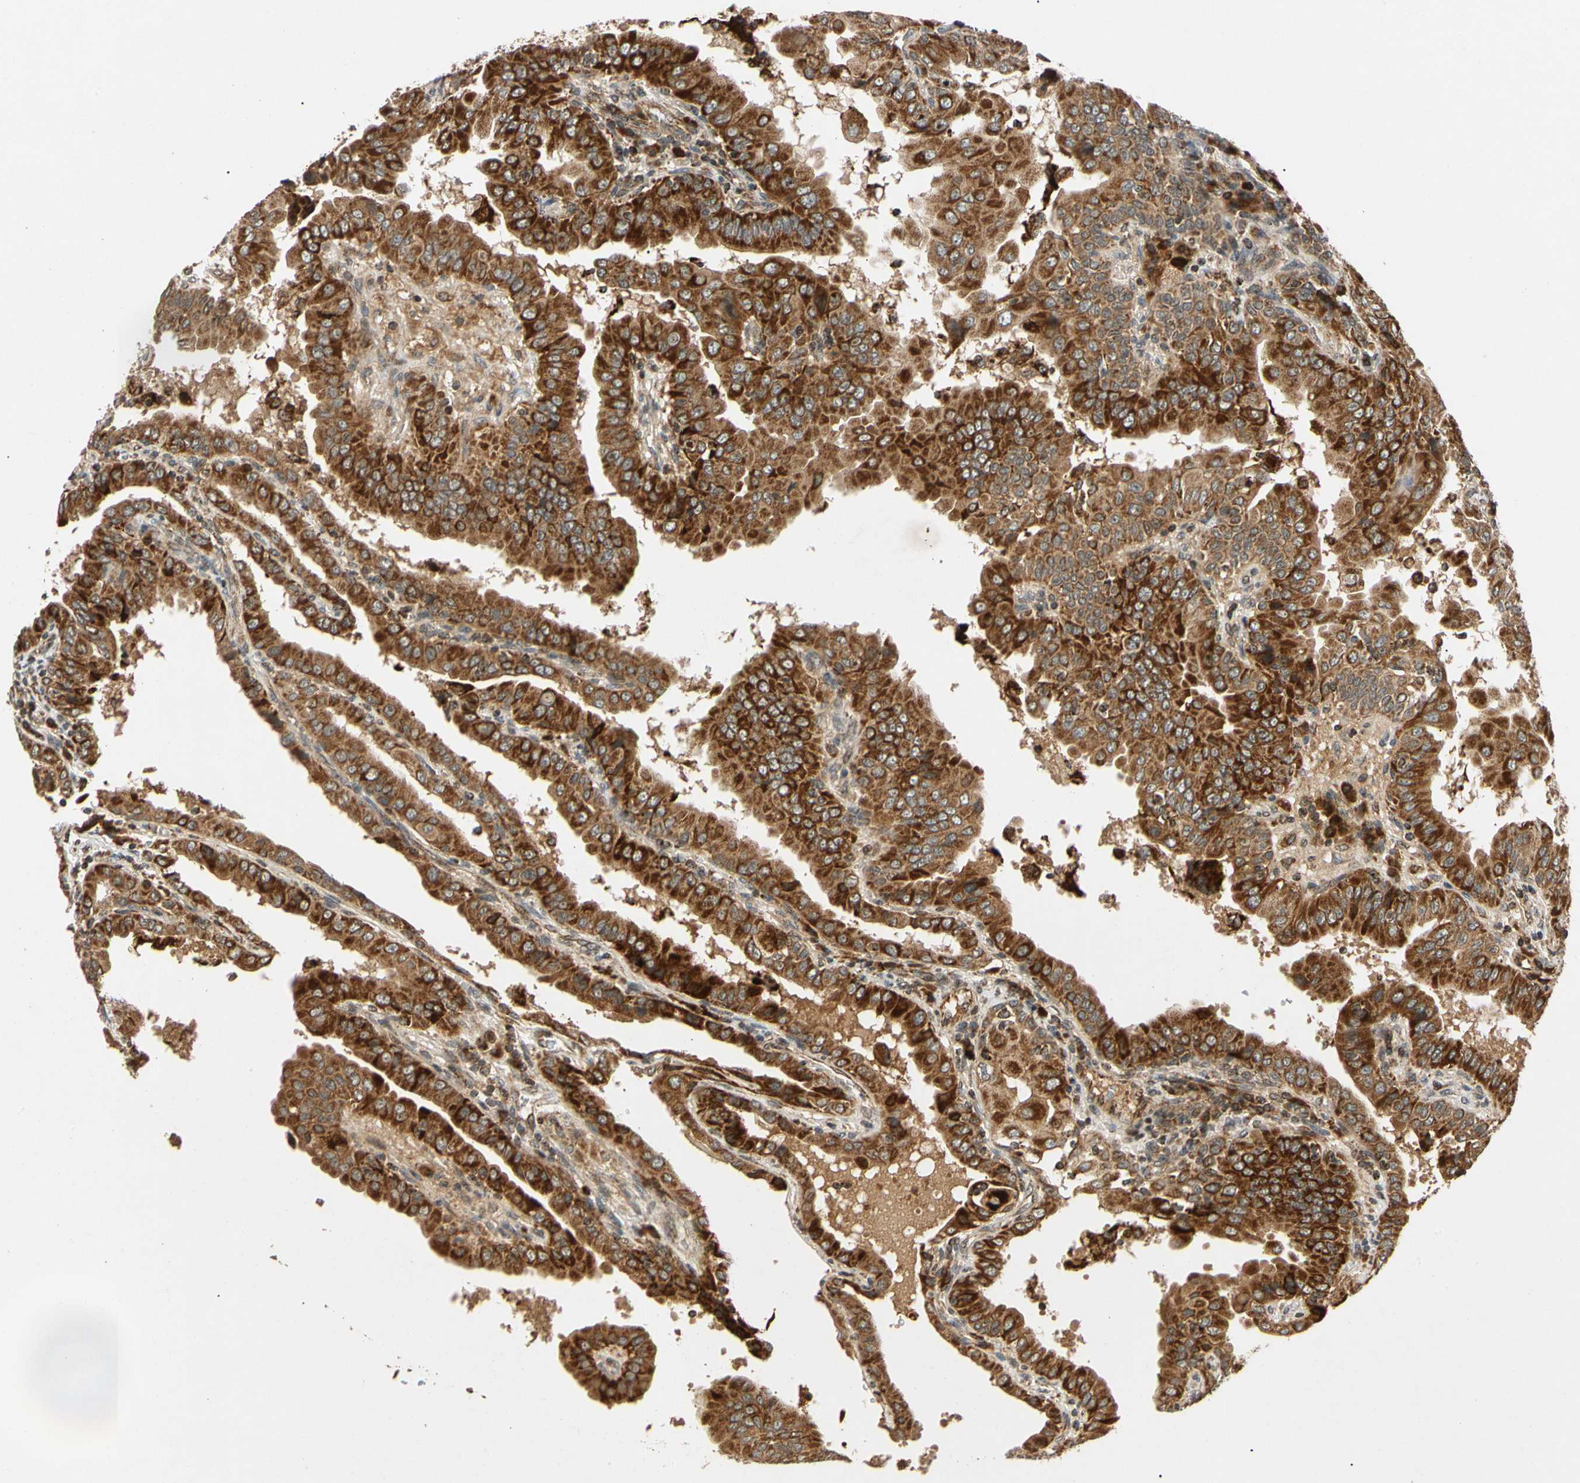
{"staining": {"intensity": "strong", "quantity": ">75%", "location": "cytoplasmic/membranous"}, "tissue": "thyroid cancer", "cell_type": "Tumor cells", "image_type": "cancer", "snomed": [{"axis": "morphology", "description": "Papillary adenocarcinoma, NOS"}, {"axis": "topography", "description": "Thyroid gland"}], "caption": "Tumor cells demonstrate high levels of strong cytoplasmic/membranous staining in approximately >75% of cells in human papillary adenocarcinoma (thyroid). Immunohistochemistry stains the protein in brown and the nuclei are stained blue.", "gene": "MRPS22", "patient": {"sex": "male", "age": 33}}